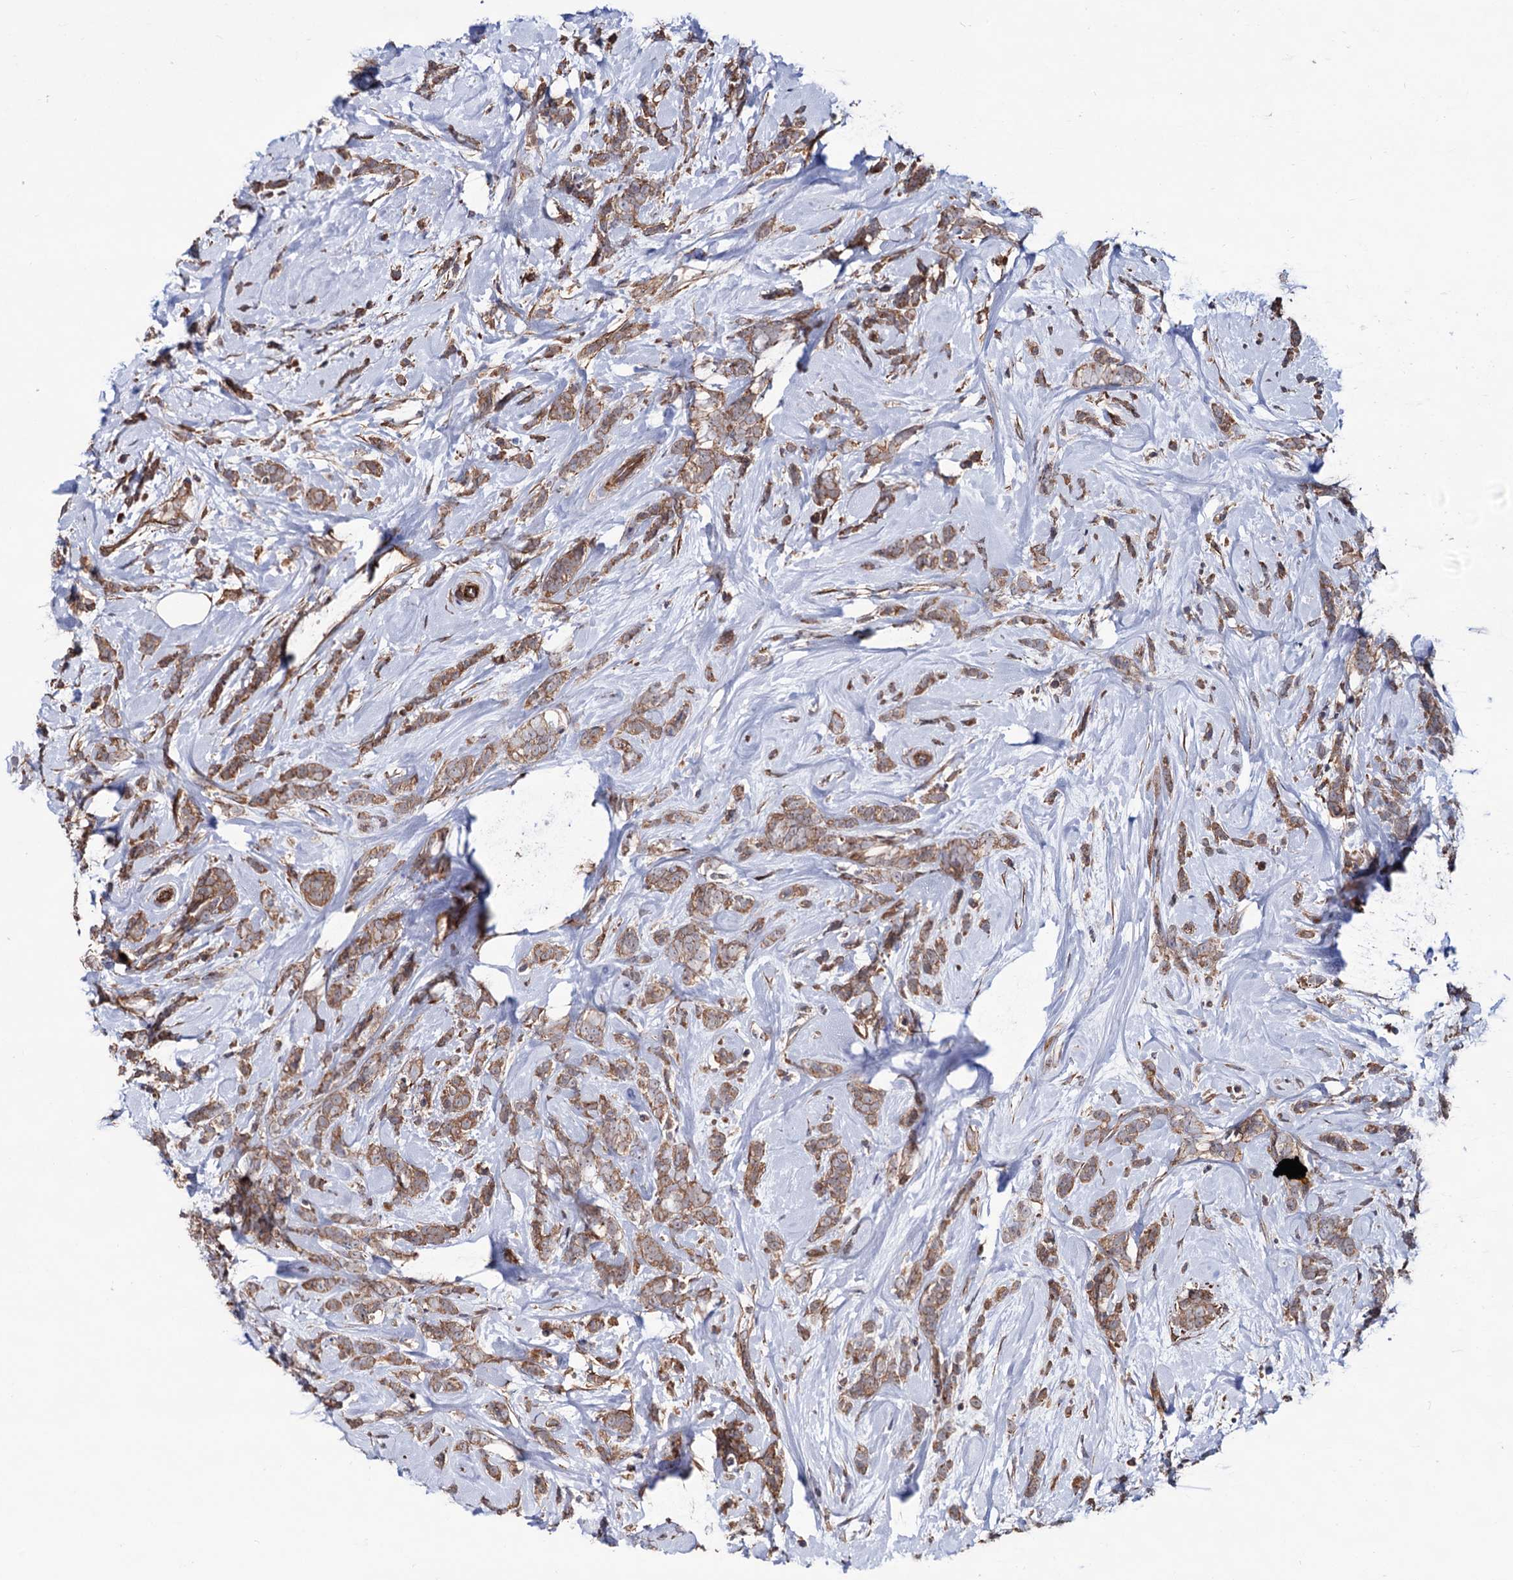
{"staining": {"intensity": "moderate", "quantity": ">75%", "location": "cytoplasmic/membranous"}, "tissue": "breast cancer", "cell_type": "Tumor cells", "image_type": "cancer", "snomed": [{"axis": "morphology", "description": "Lobular carcinoma"}, {"axis": "topography", "description": "Breast"}], "caption": "This micrograph shows lobular carcinoma (breast) stained with immunohistochemistry (IHC) to label a protein in brown. The cytoplasmic/membranous of tumor cells show moderate positivity for the protein. Nuclei are counter-stained blue.", "gene": "FERMT2", "patient": {"sex": "female", "age": 58}}